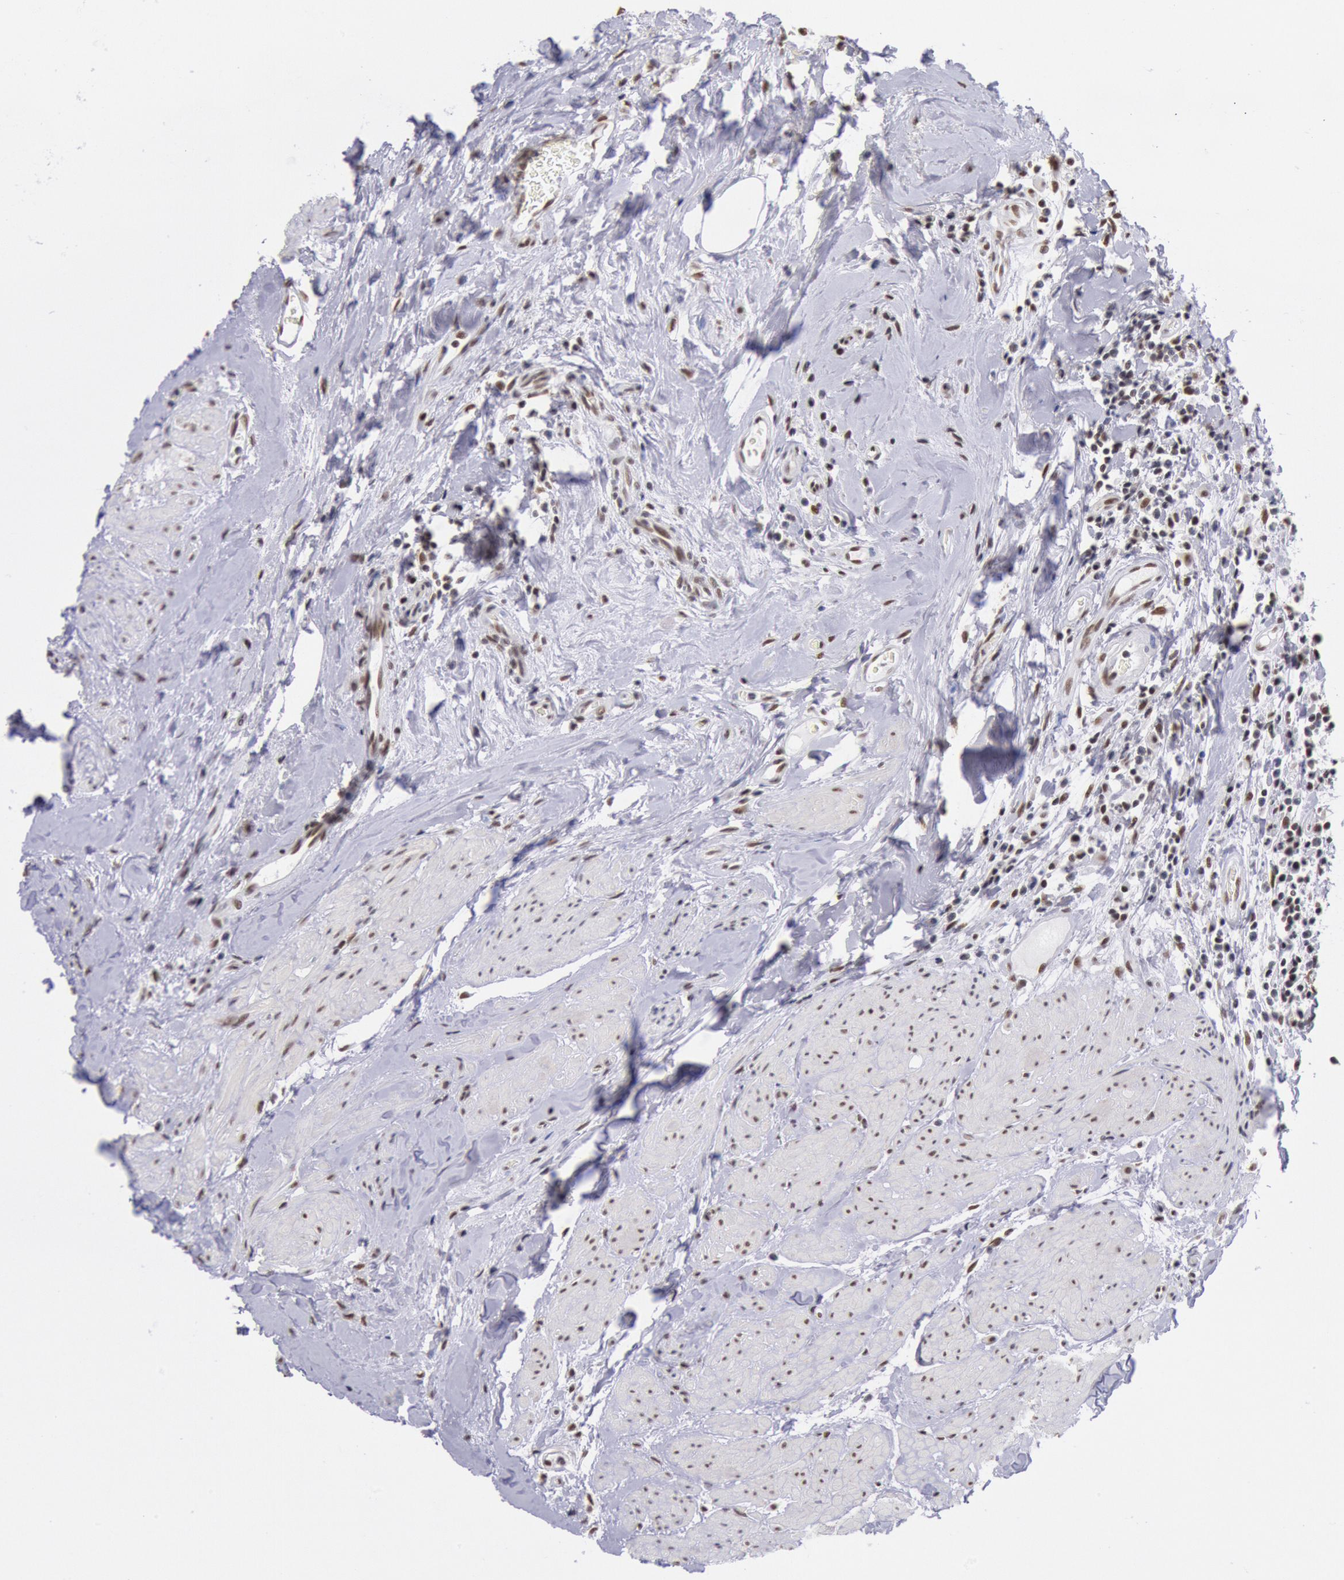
{"staining": {"intensity": "moderate", "quantity": ">75%", "location": "nuclear"}, "tissue": "urothelial cancer", "cell_type": "Tumor cells", "image_type": "cancer", "snomed": [{"axis": "morphology", "description": "Urothelial carcinoma, High grade"}, {"axis": "topography", "description": "Urinary bladder"}], "caption": "An IHC micrograph of neoplastic tissue is shown. Protein staining in brown highlights moderate nuclear positivity in urothelial cancer within tumor cells.", "gene": "SNRPD3", "patient": {"sex": "male", "age": 66}}